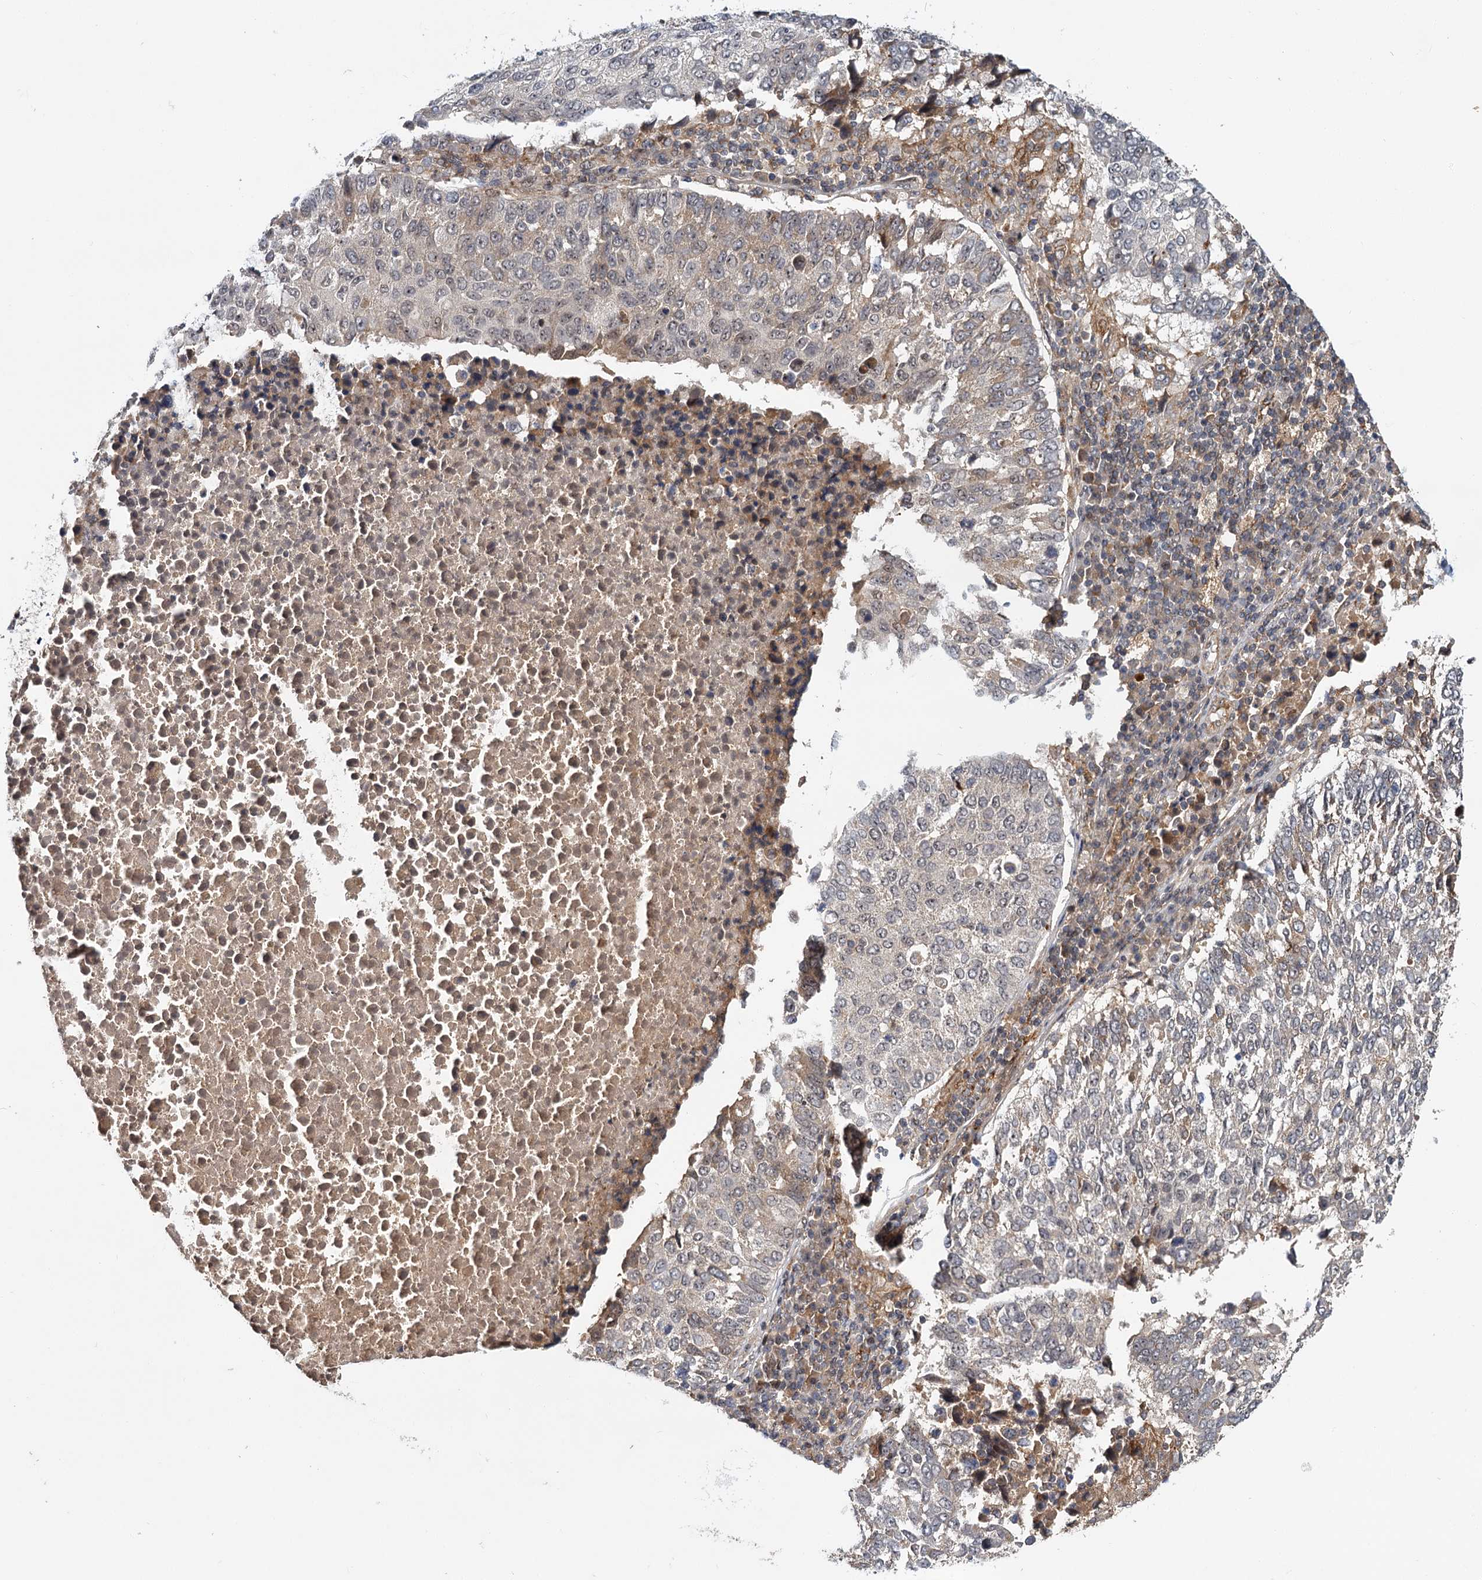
{"staining": {"intensity": "weak", "quantity": "25%-75%", "location": "cytoplasmic/membranous"}, "tissue": "lung cancer", "cell_type": "Tumor cells", "image_type": "cancer", "snomed": [{"axis": "morphology", "description": "Squamous cell carcinoma, NOS"}, {"axis": "topography", "description": "Lung"}], "caption": "Protein staining shows weak cytoplasmic/membranous staining in about 25%-75% of tumor cells in lung cancer (squamous cell carcinoma).", "gene": "MBD6", "patient": {"sex": "male", "age": 73}}